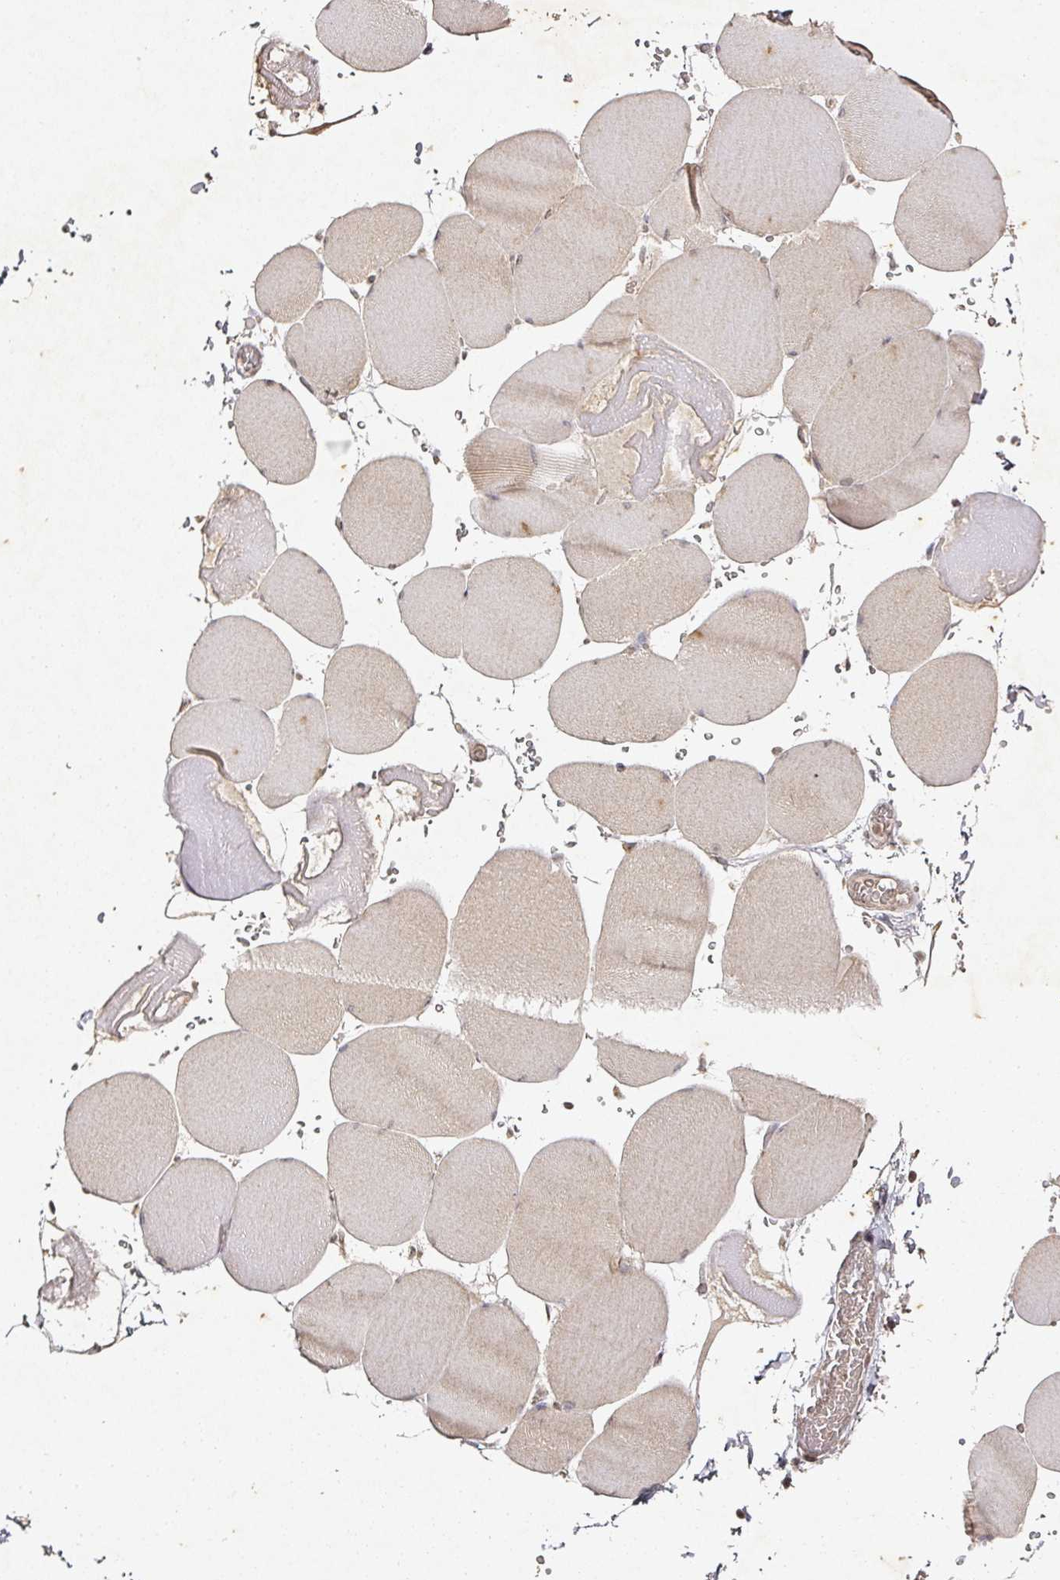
{"staining": {"intensity": "weak", "quantity": "<25%", "location": "cytoplasmic/membranous"}, "tissue": "skeletal muscle", "cell_type": "Myocytes", "image_type": "normal", "snomed": [{"axis": "morphology", "description": "Normal tissue, NOS"}, {"axis": "topography", "description": "Skeletal muscle"}, {"axis": "topography", "description": "Head-Neck"}], "caption": "Myocytes are negative for brown protein staining in unremarkable skeletal muscle. (Immunohistochemistry, brightfield microscopy, high magnification).", "gene": "CAPN5", "patient": {"sex": "male", "age": 66}}